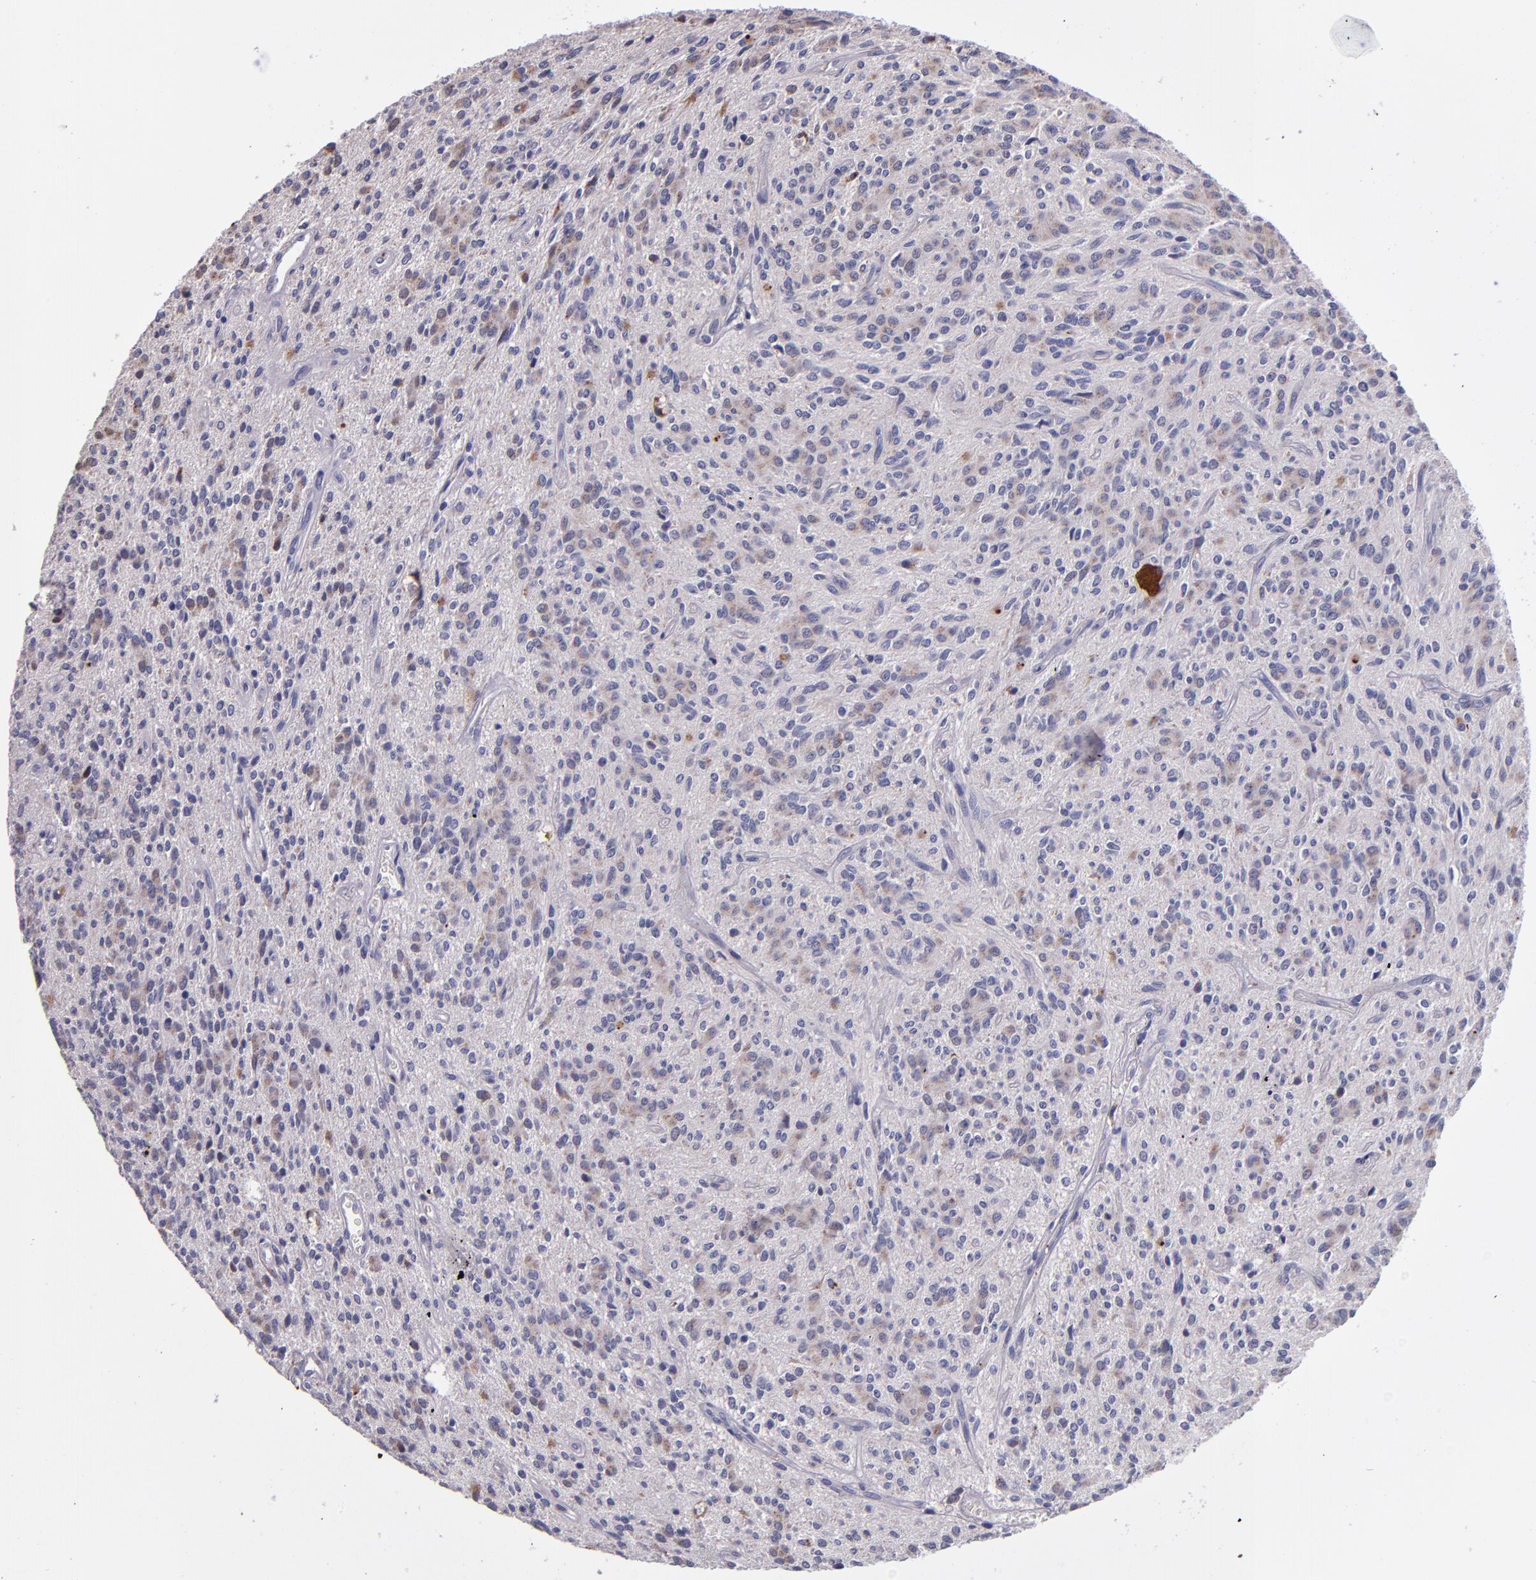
{"staining": {"intensity": "weak", "quantity": "25%-75%", "location": "cytoplasmic/membranous"}, "tissue": "glioma", "cell_type": "Tumor cells", "image_type": "cancer", "snomed": [{"axis": "morphology", "description": "Glioma, malignant, Low grade"}, {"axis": "topography", "description": "Brain"}], "caption": "Immunohistochemical staining of malignant glioma (low-grade) demonstrates weak cytoplasmic/membranous protein staining in approximately 25%-75% of tumor cells. (DAB = brown stain, brightfield microscopy at high magnification).", "gene": "SELP", "patient": {"sex": "female", "age": 15}}